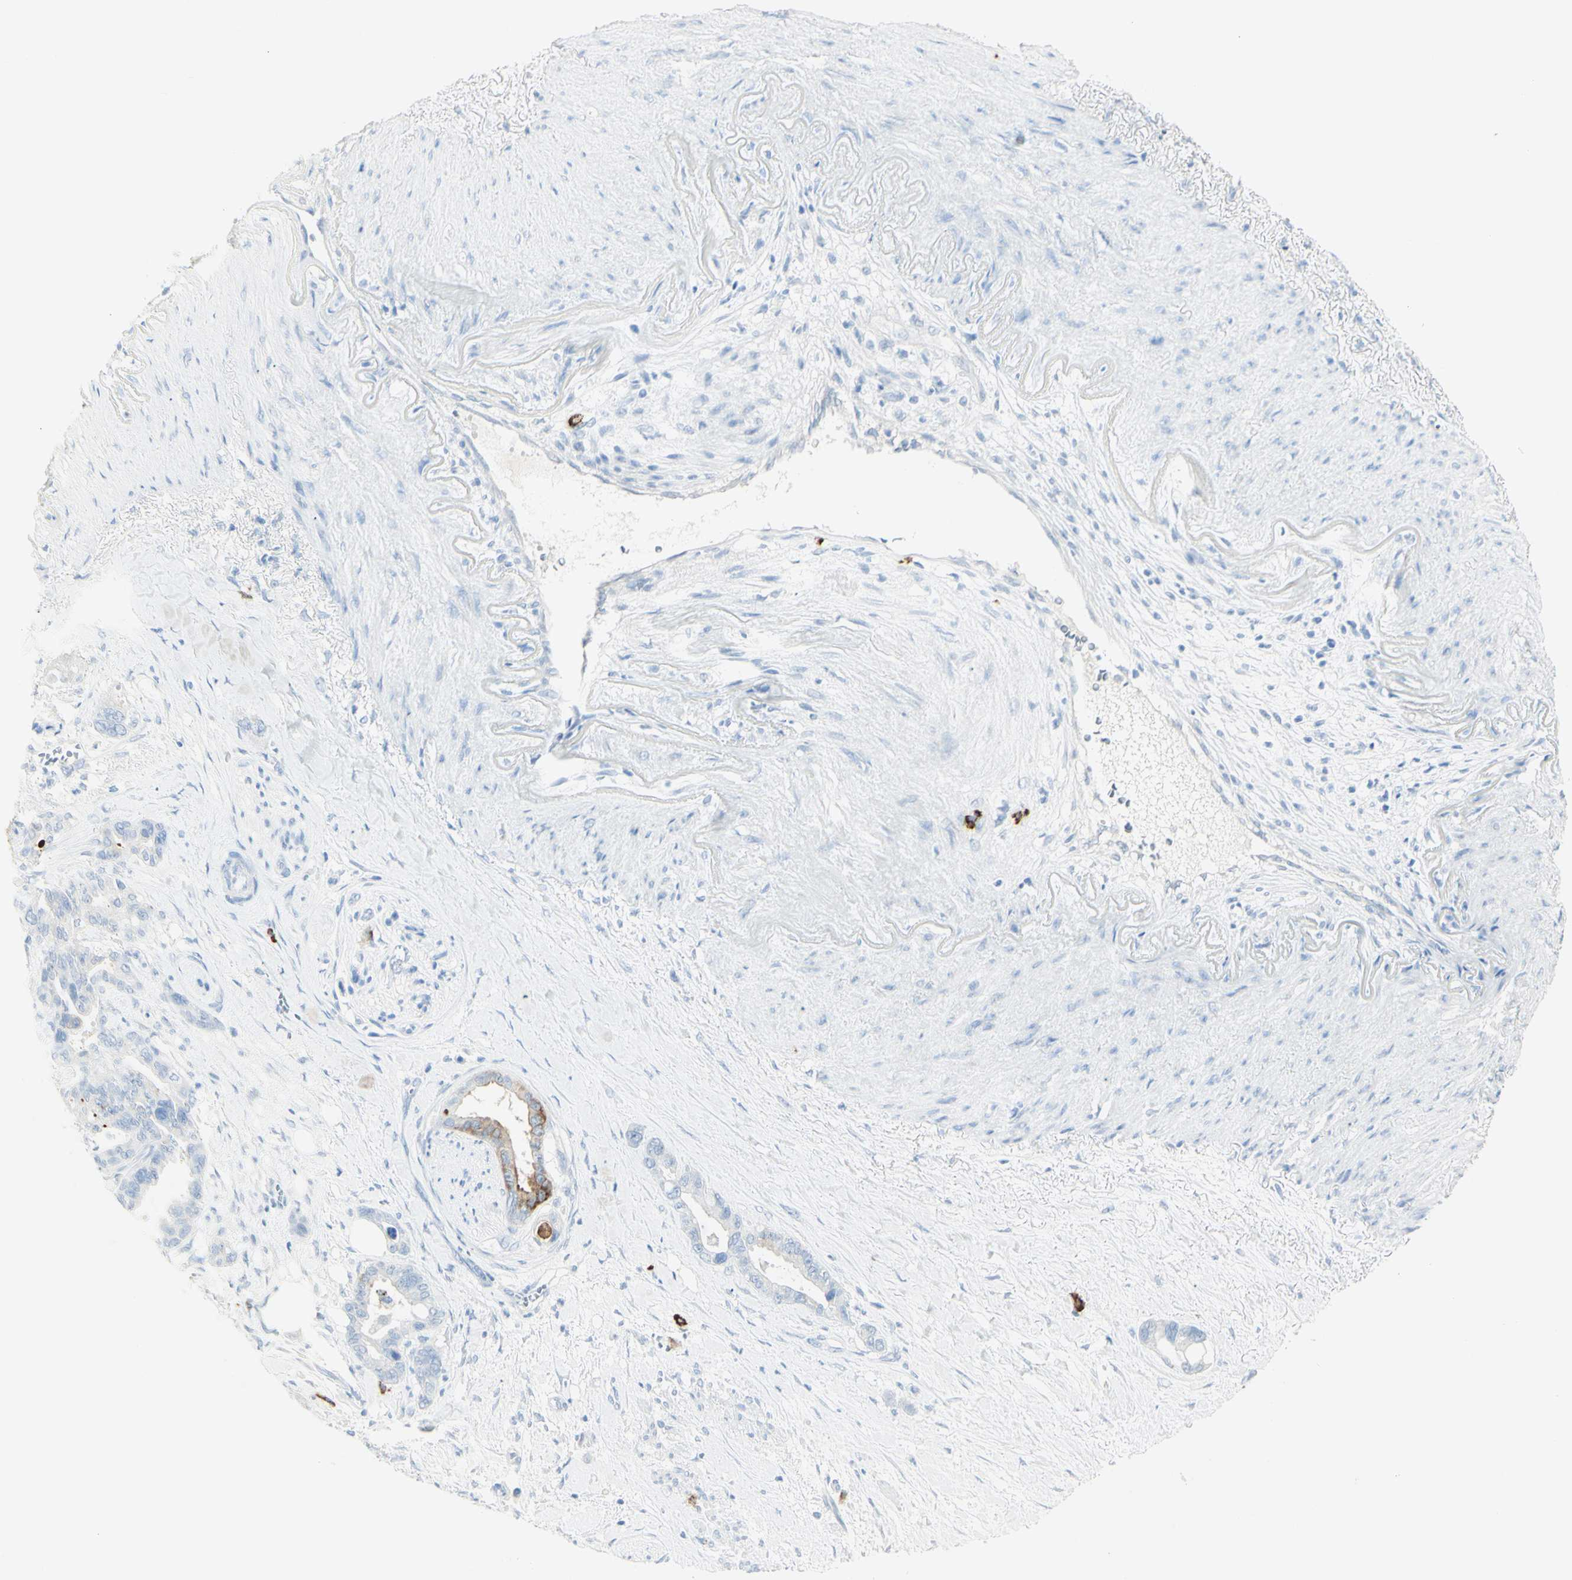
{"staining": {"intensity": "moderate", "quantity": "<25%", "location": "cytoplasmic/membranous"}, "tissue": "pancreatic cancer", "cell_type": "Tumor cells", "image_type": "cancer", "snomed": [{"axis": "morphology", "description": "Adenocarcinoma, NOS"}, {"axis": "topography", "description": "Pancreas"}], "caption": "Pancreatic adenocarcinoma stained with a brown dye displays moderate cytoplasmic/membranous positive expression in about <25% of tumor cells.", "gene": "LETM1", "patient": {"sex": "male", "age": 70}}